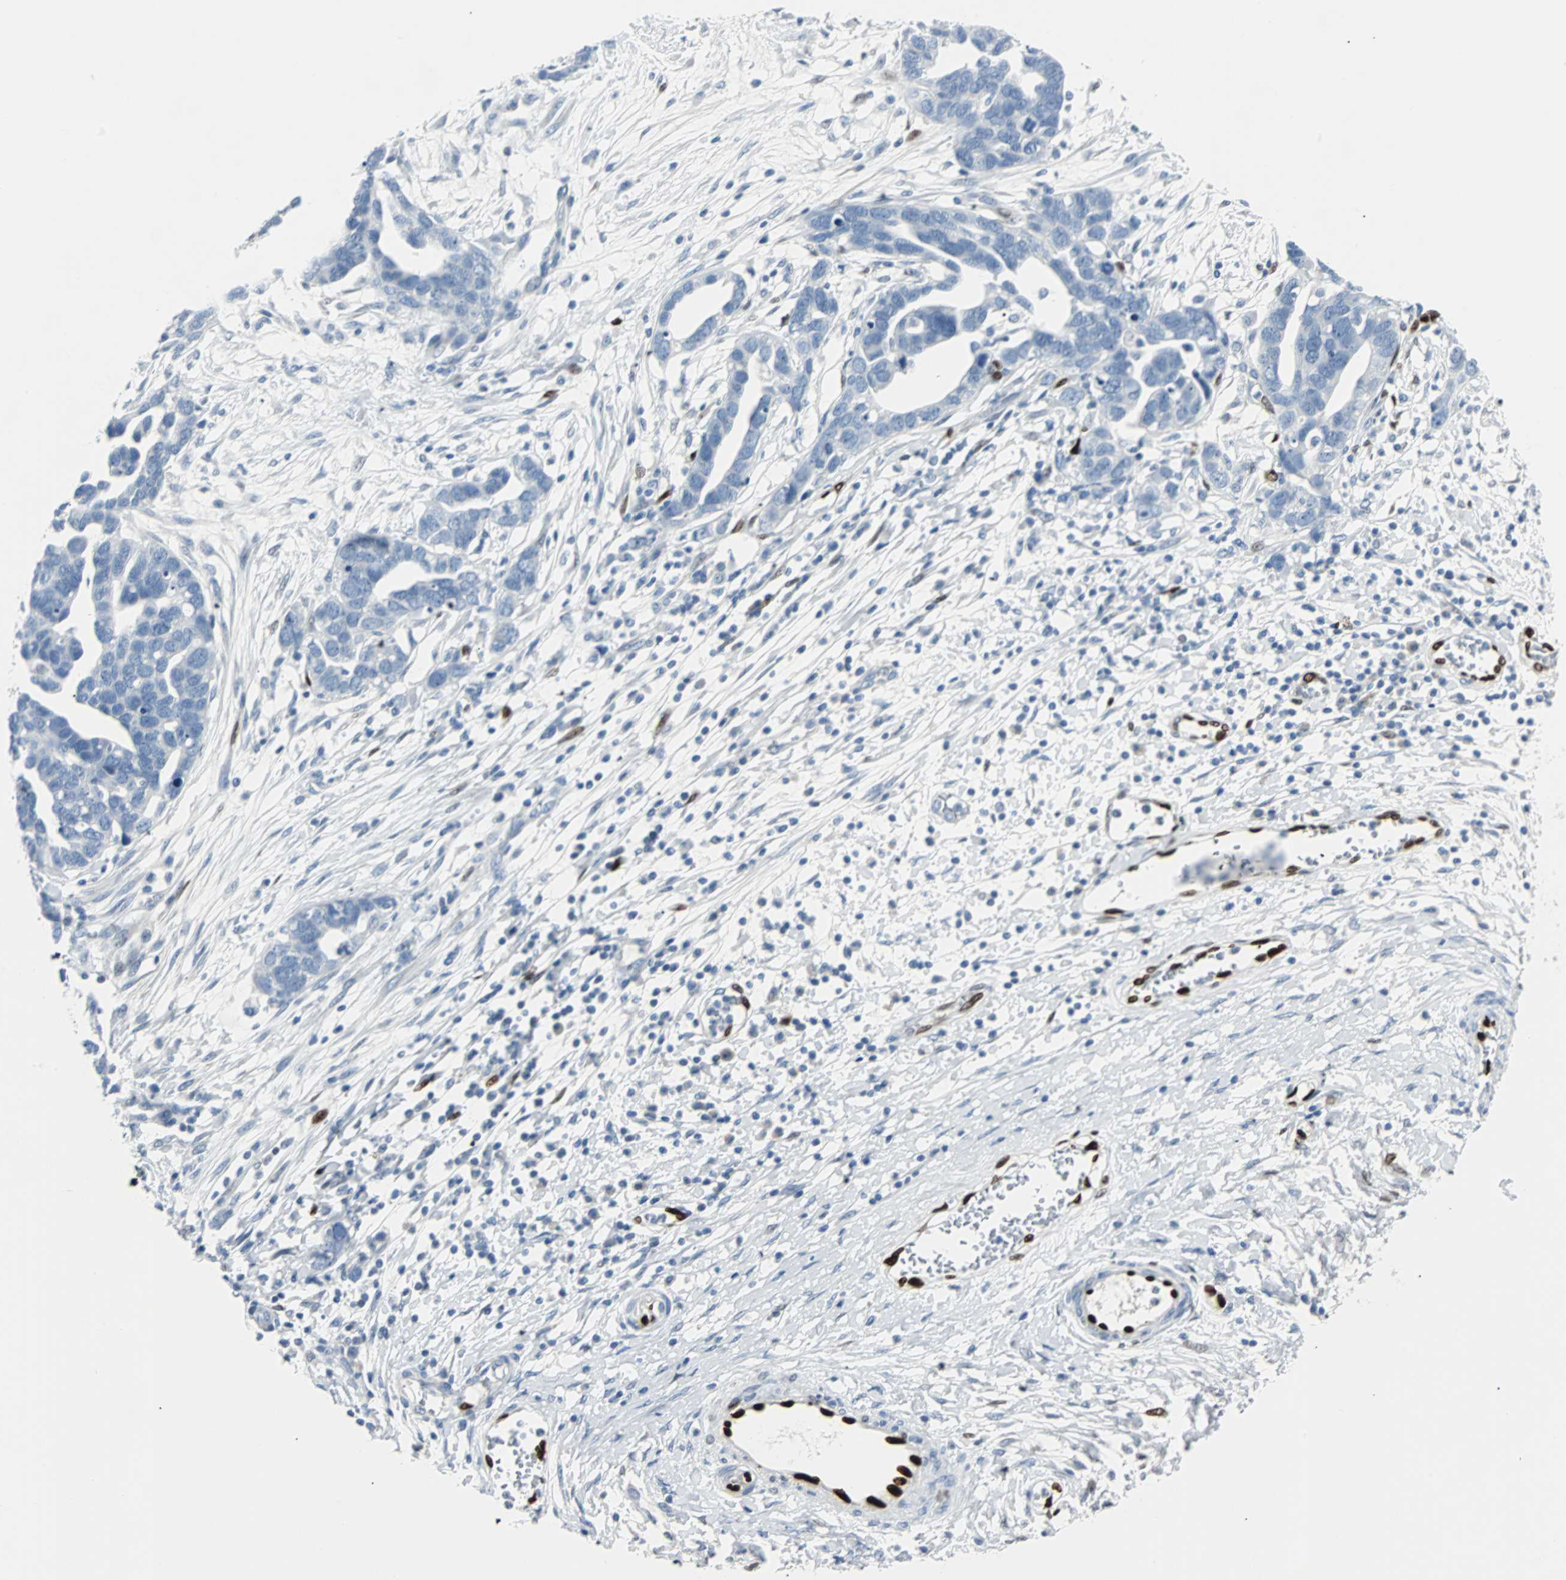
{"staining": {"intensity": "negative", "quantity": "none", "location": "none"}, "tissue": "ovarian cancer", "cell_type": "Tumor cells", "image_type": "cancer", "snomed": [{"axis": "morphology", "description": "Cystadenocarcinoma, serous, NOS"}, {"axis": "topography", "description": "Ovary"}], "caption": "A photomicrograph of human ovarian serous cystadenocarcinoma is negative for staining in tumor cells.", "gene": "IL33", "patient": {"sex": "female", "age": 54}}